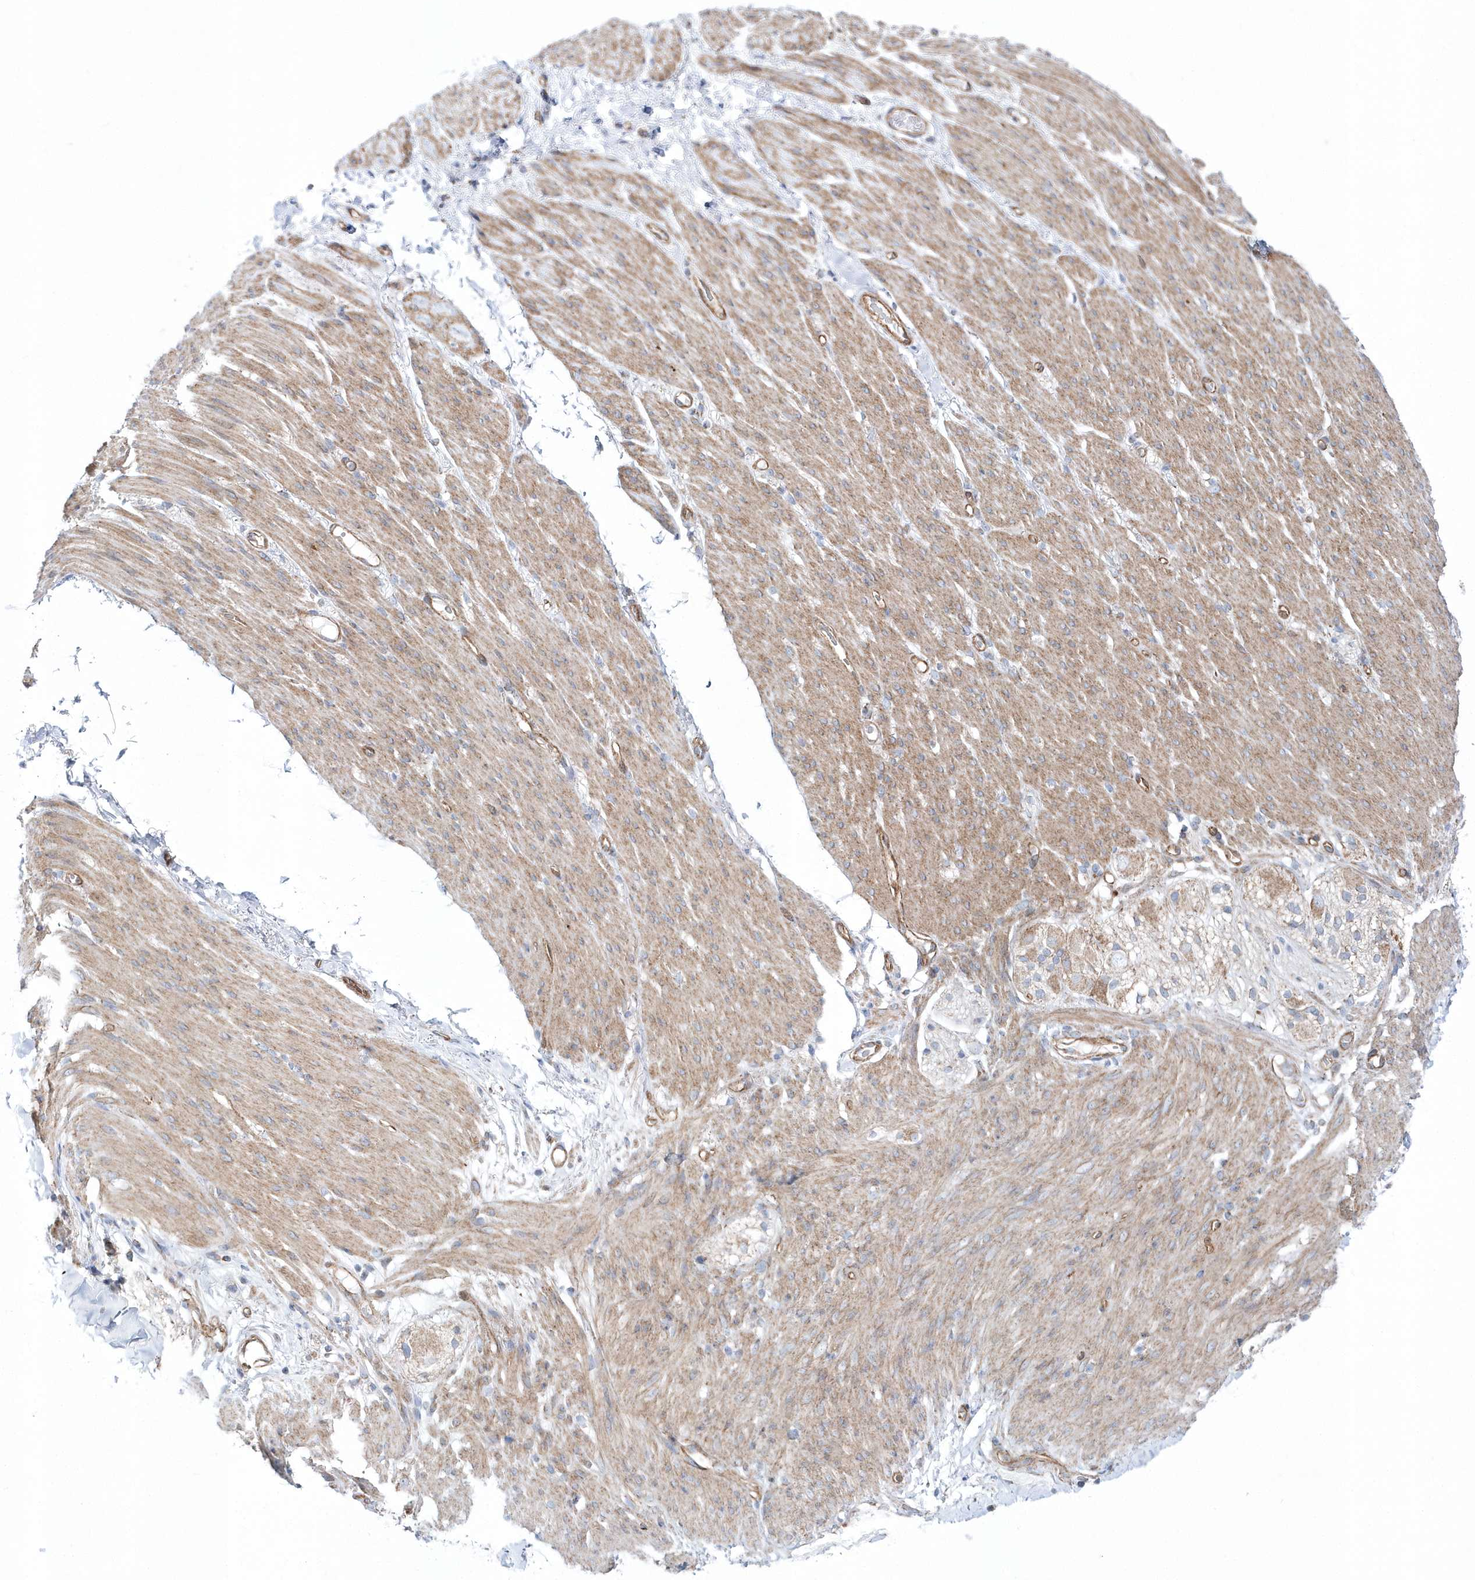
{"staining": {"intensity": "weak", "quantity": "<25%", "location": "cytoplasmic/membranous"}, "tissue": "adipose tissue", "cell_type": "Adipocytes", "image_type": "normal", "snomed": [{"axis": "morphology", "description": "Normal tissue, NOS"}, {"axis": "topography", "description": "Colon"}, {"axis": "topography", "description": "Peripheral nerve tissue"}], "caption": "The micrograph demonstrates no staining of adipocytes in benign adipose tissue. (DAB (3,3'-diaminobenzidine) IHC, high magnification).", "gene": "OPA1", "patient": {"sex": "female", "age": 61}}